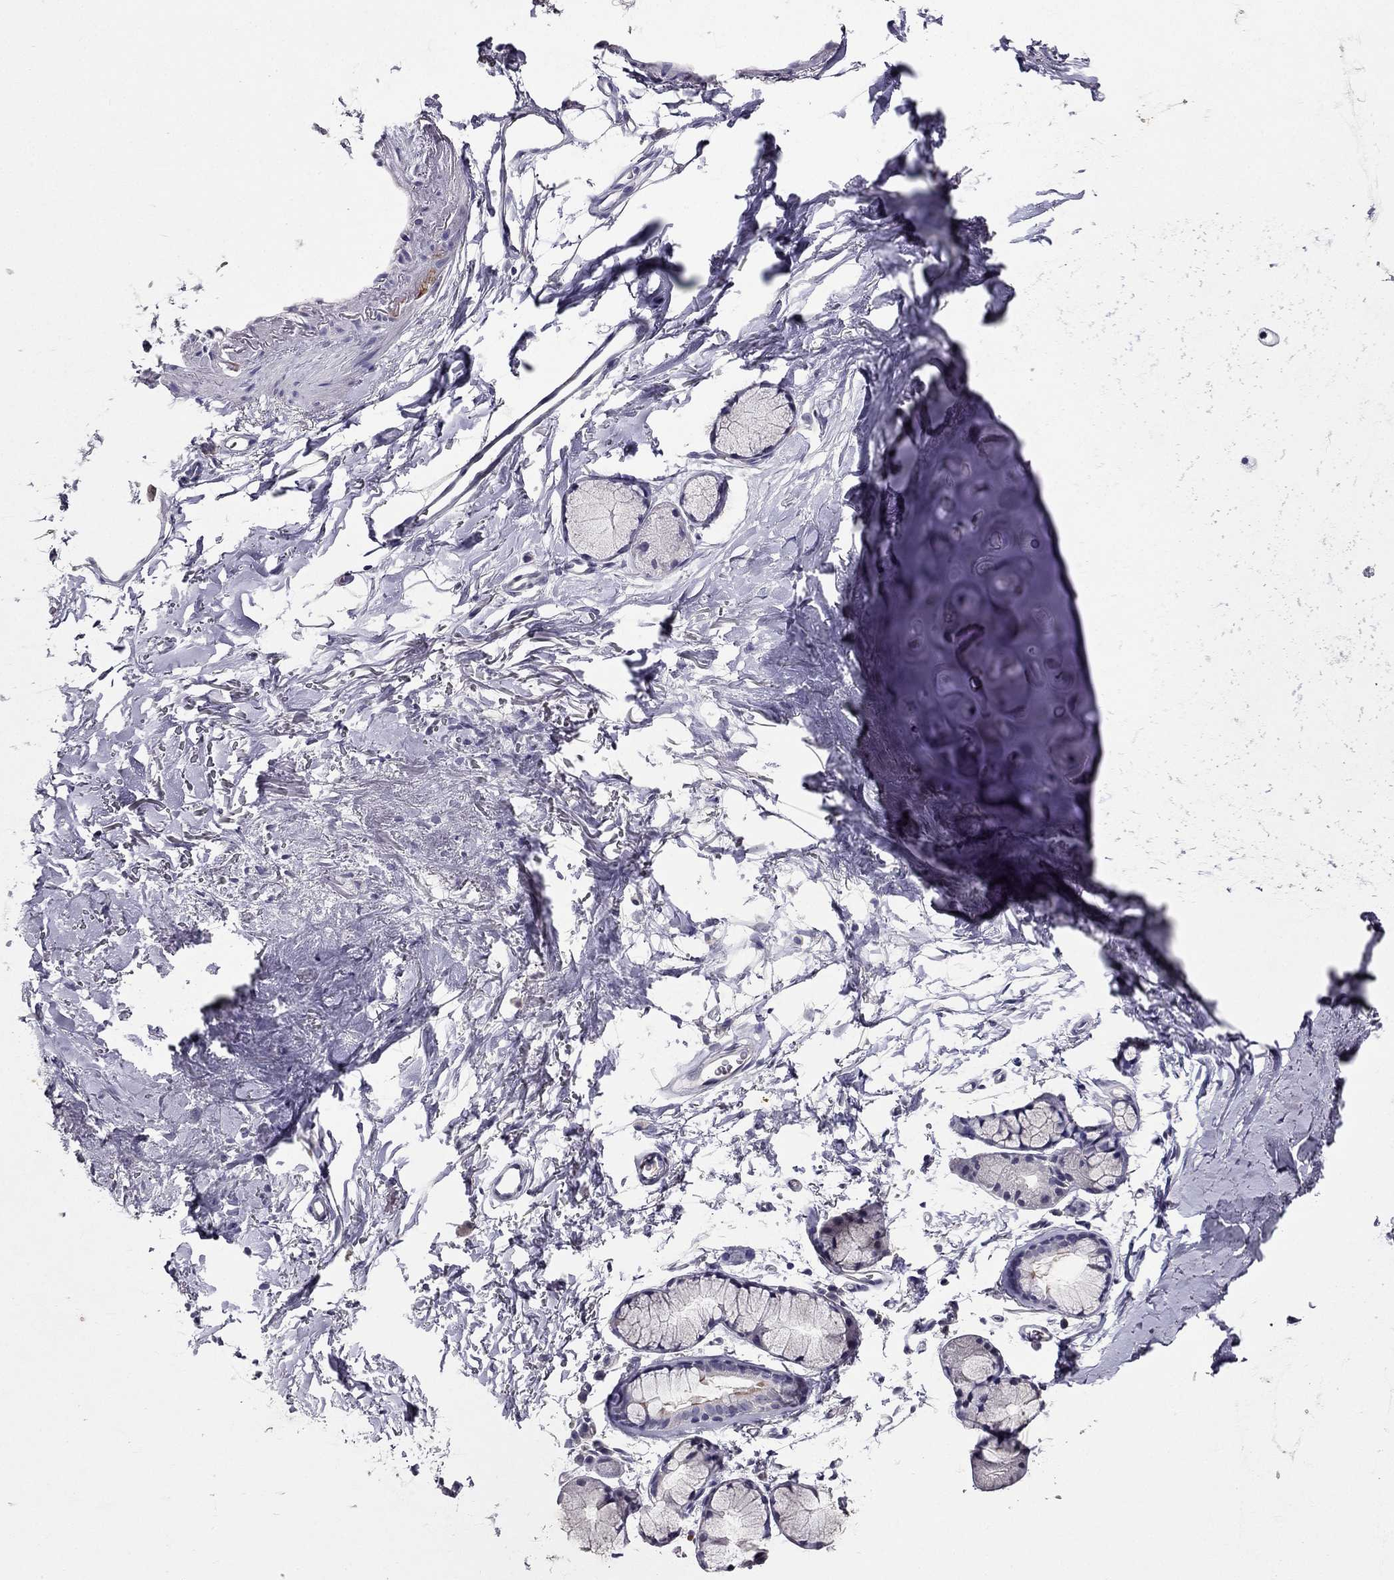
{"staining": {"intensity": "negative", "quantity": "none", "location": "none"}, "tissue": "soft tissue", "cell_type": "Chondrocytes", "image_type": "normal", "snomed": [{"axis": "morphology", "description": "Normal tissue, NOS"}, {"axis": "topography", "description": "Cartilage tissue"}, {"axis": "topography", "description": "Bronchus"}], "caption": "A high-resolution photomicrograph shows IHC staining of benign soft tissue, which exhibits no significant expression in chondrocytes. Brightfield microscopy of immunohistochemistry (IHC) stained with DAB (brown) and hematoxylin (blue), captured at high magnification.", "gene": "DUSP15", "patient": {"sex": "female", "age": 79}}